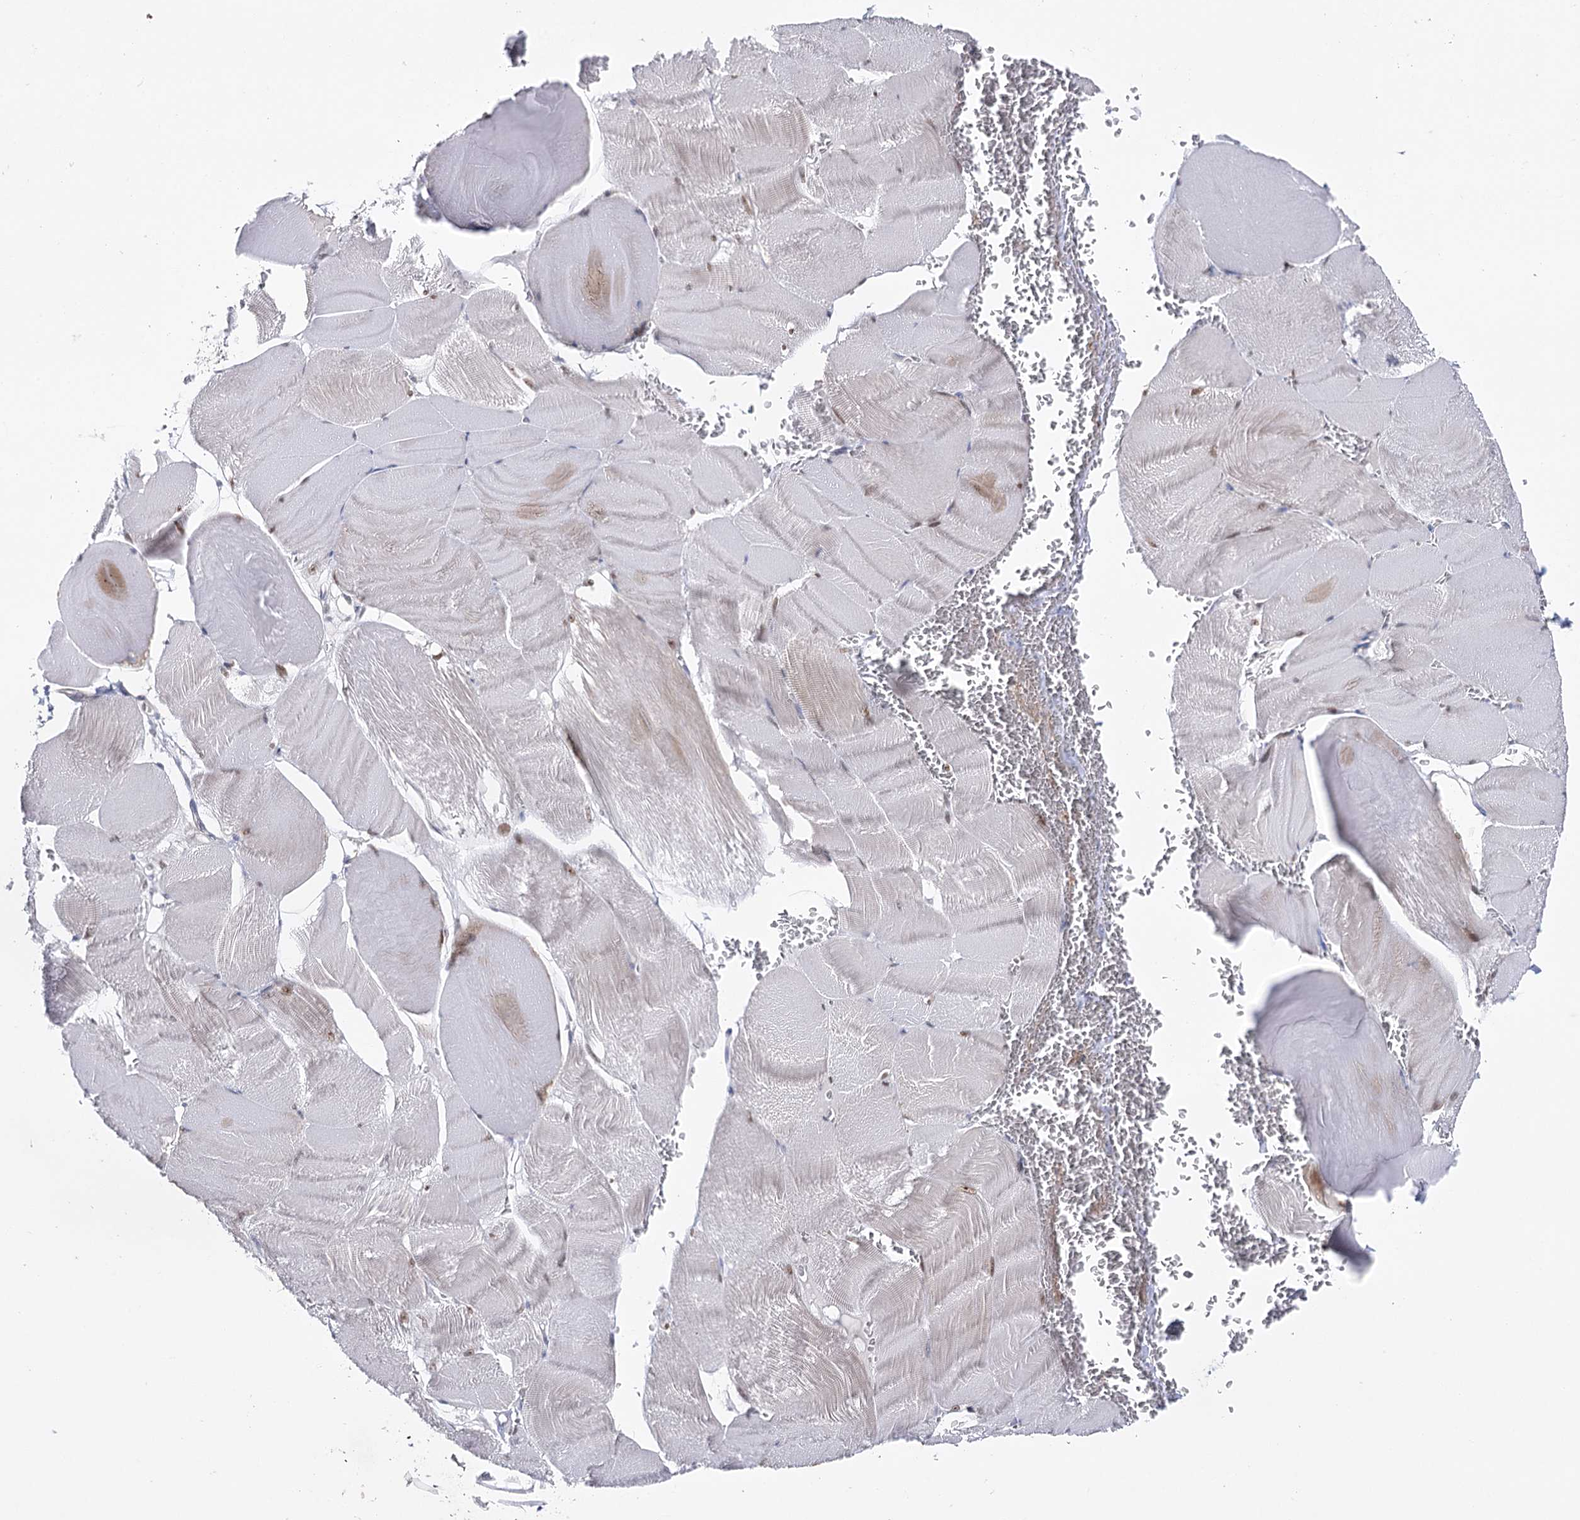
{"staining": {"intensity": "moderate", "quantity": "25%-75%", "location": "cytoplasmic/membranous,nuclear"}, "tissue": "skeletal muscle", "cell_type": "Myocytes", "image_type": "normal", "snomed": [{"axis": "morphology", "description": "Normal tissue, NOS"}, {"axis": "morphology", "description": "Basal cell carcinoma"}, {"axis": "topography", "description": "Skeletal muscle"}], "caption": "An immunohistochemistry (IHC) histopathology image of benign tissue is shown. Protein staining in brown shows moderate cytoplasmic/membranous,nuclear positivity in skeletal muscle within myocytes.", "gene": "ZC3H8", "patient": {"sex": "female", "age": 64}}